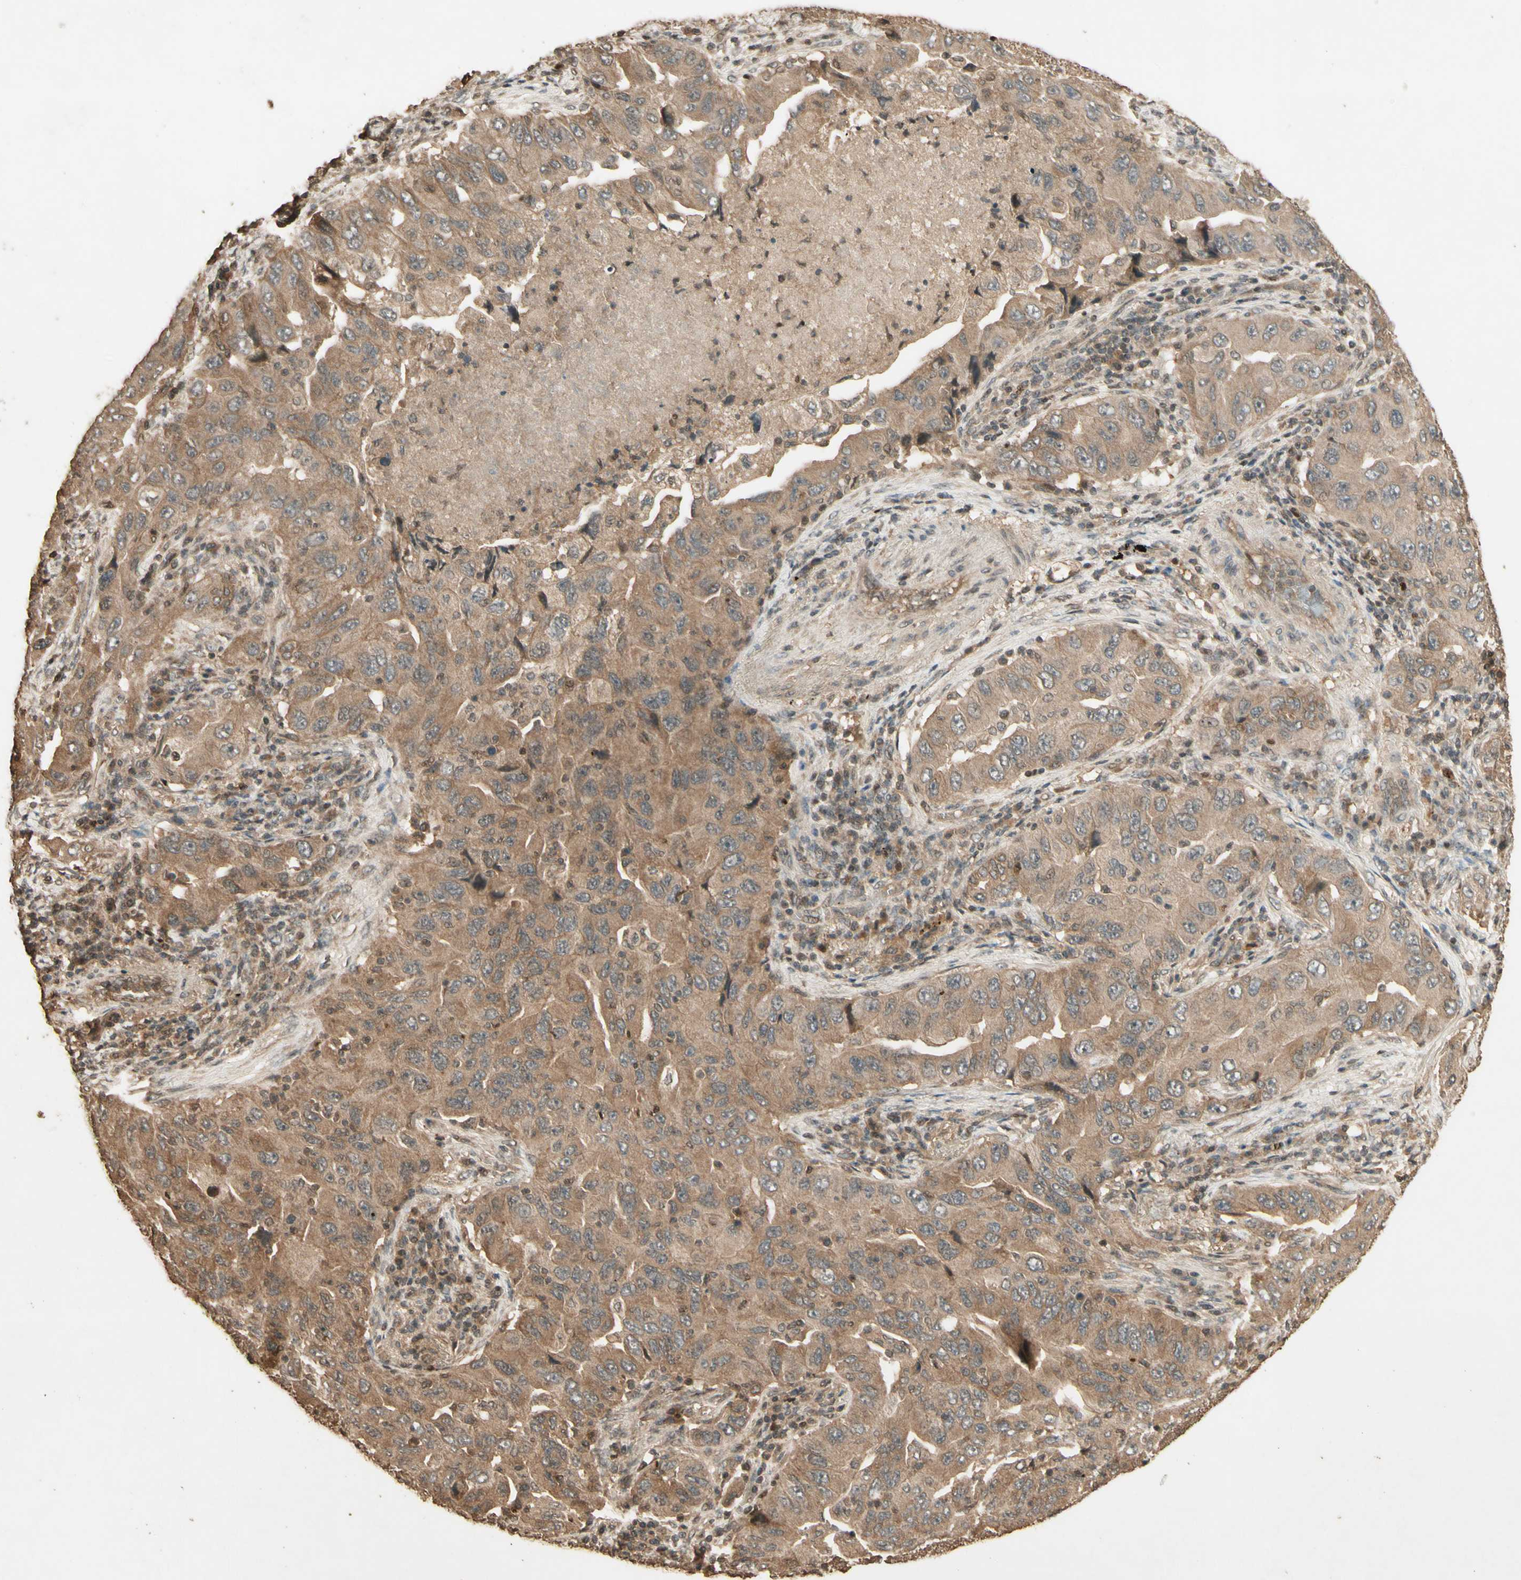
{"staining": {"intensity": "moderate", "quantity": ">75%", "location": "cytoplasmic/membranous"}, "tissue": "lung cancer", "cell_type": "Tumor cells", "image_type": "cancer", "snomed": [{"axis": "morphology", "description": "Adenocarcinoma, NOS"}, {"axis": "topography", "description": "Lung"}], "caption": "A photomicrograph showing moderate cytoplasmic/membranous positivity in about >75% of tumor cells in lung adenocarcinoma, as visualized by brown immunohistochemical staining.", "gene": "SMAD9", "patient": {"sex": "female", "age": 65}}